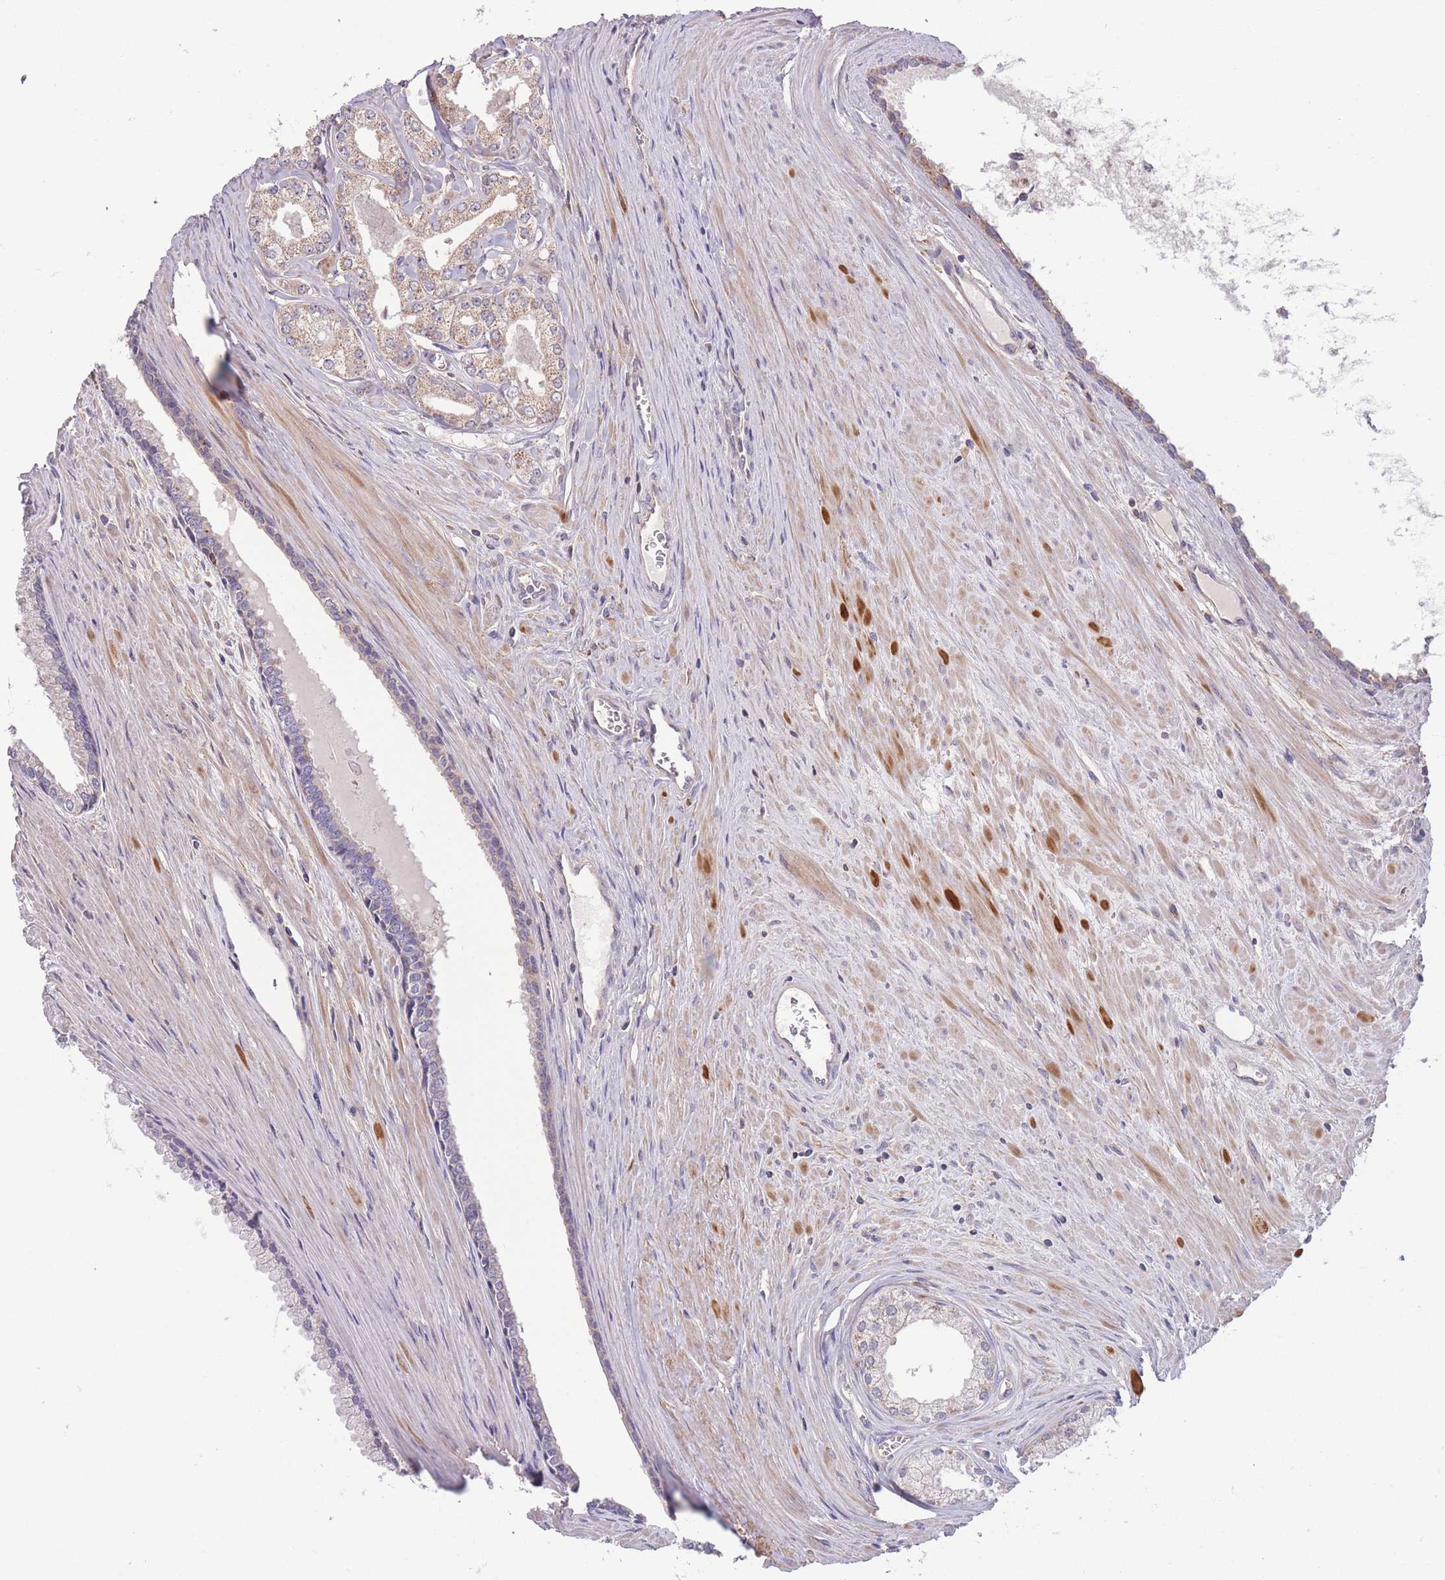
{"staining": {"intensity": "weak", "quantity": "25%-75%", "location": "cytoplasmic/membranous"}, "tissue": "prostate cancer", "cell_type": "Tumor cells", "image_type": "cancer", "snomed": [{"axis": "morphology", "description": "Adenocarcinoma, High grade"}, {"axis": "topography", "description": "Prostate"}], "caption": "A photomicrograph of human prostate adenocarcinoma (high-grade) stained for a protein shows weak cytoplasmic/membranous brown staining in tumor cells. The protein of interest is shown in brown color, while the nuclei are stained blue.", "gene": "SLC25A42", "patient": {"sex": "male", "age": 68}}